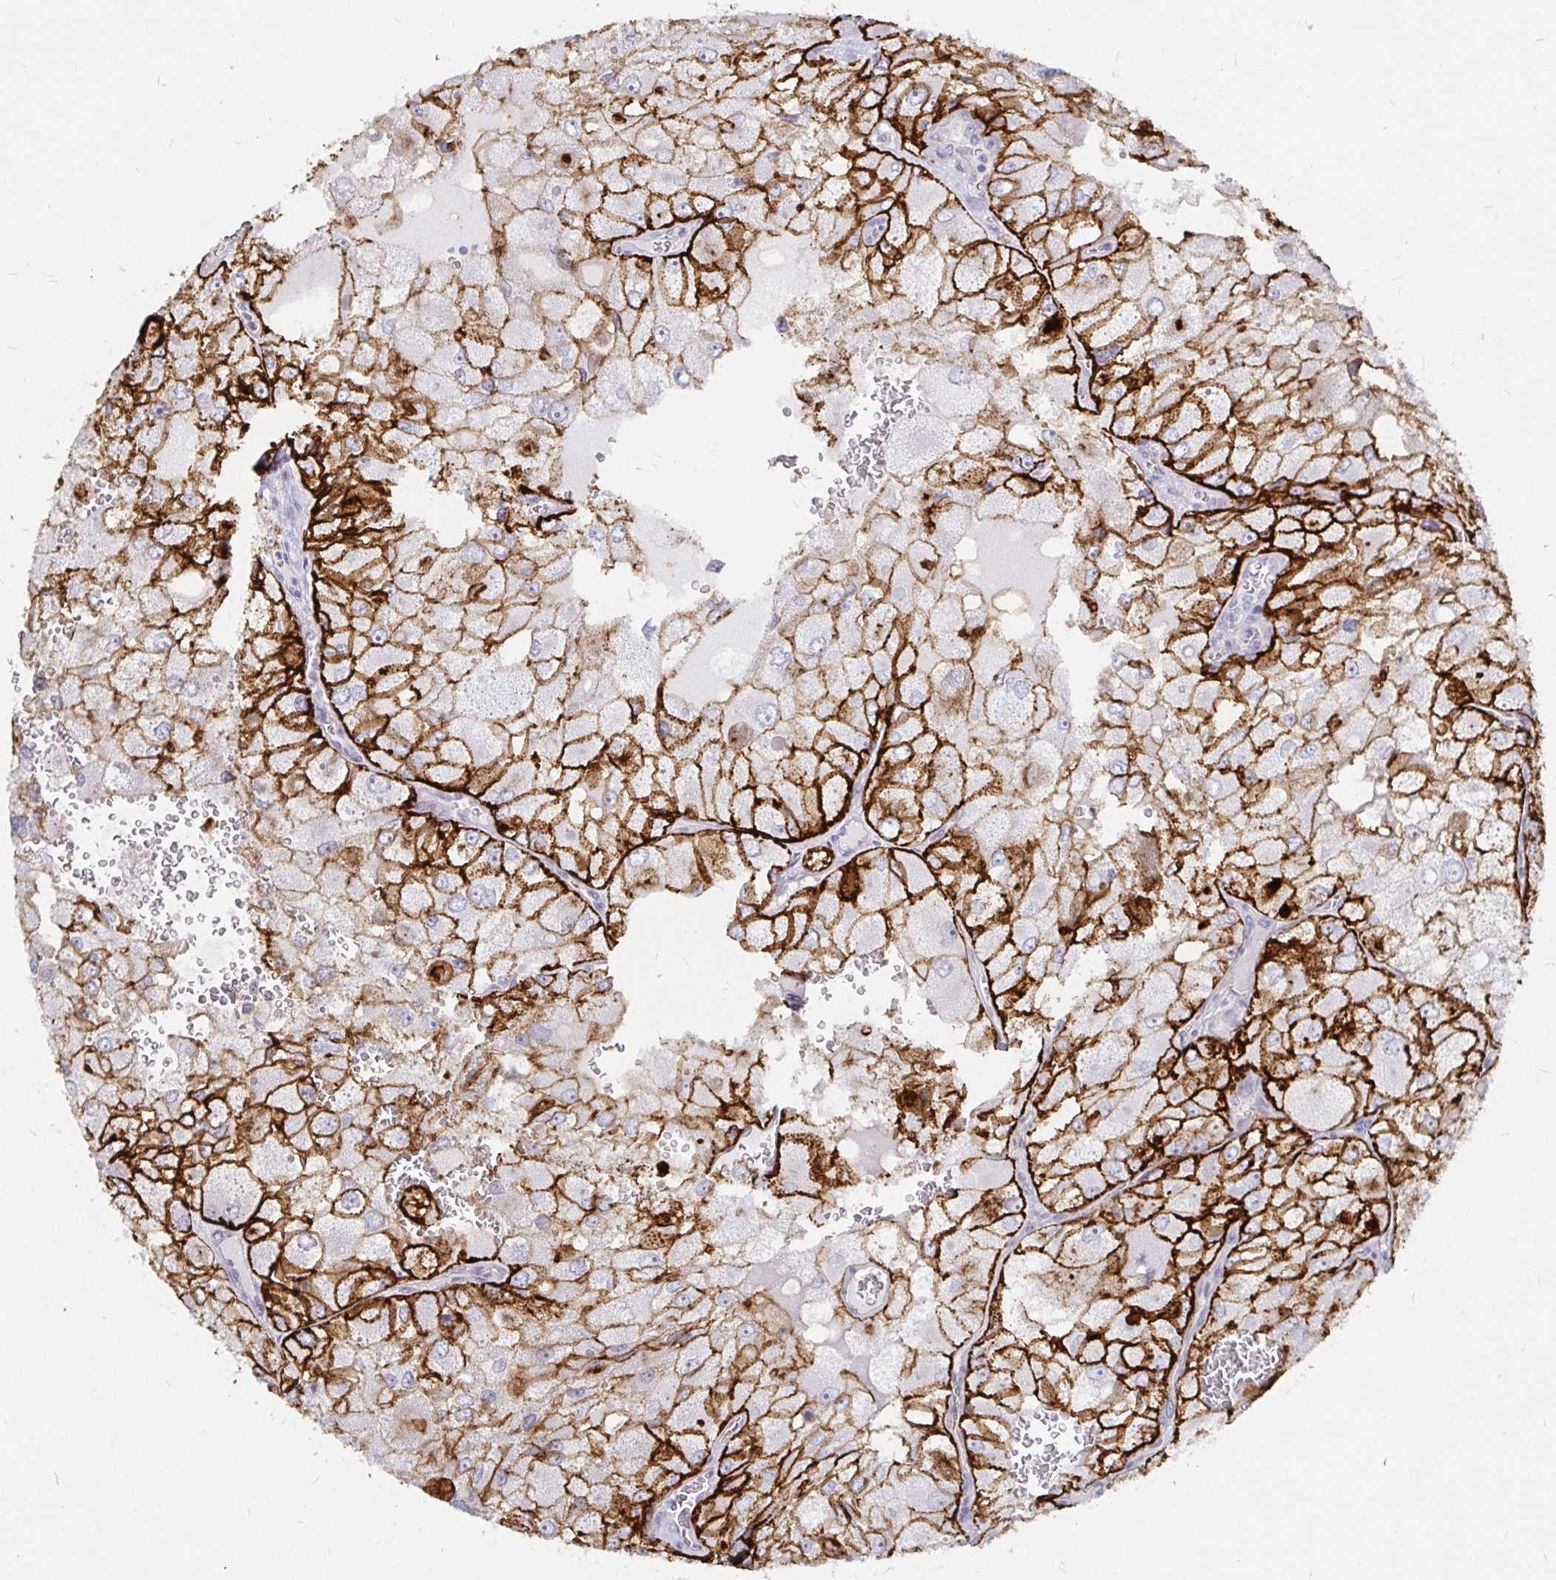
{"staining": {"intensity": "strong", "quantity": ">75%", "location": "cytoplasmic/membranous"}, "tissue": "renal cancer", "cell_type": "Tumor cells", "image_type": "cancer", "snomed": [{"axis": "morphology", "description": "Adenocarcinoma, NOS"}, {"axis": "topography", "description": "Kidney"}], "caption": "The image displays immunohistochemical staining of renal cancer (adenocarcinoma). There is strong cytoplasmic/membranous positivity is identified in about >75% of tumor cells.", "gene": "KCTD19", "patient": {"sex": "female", "age": 70}}